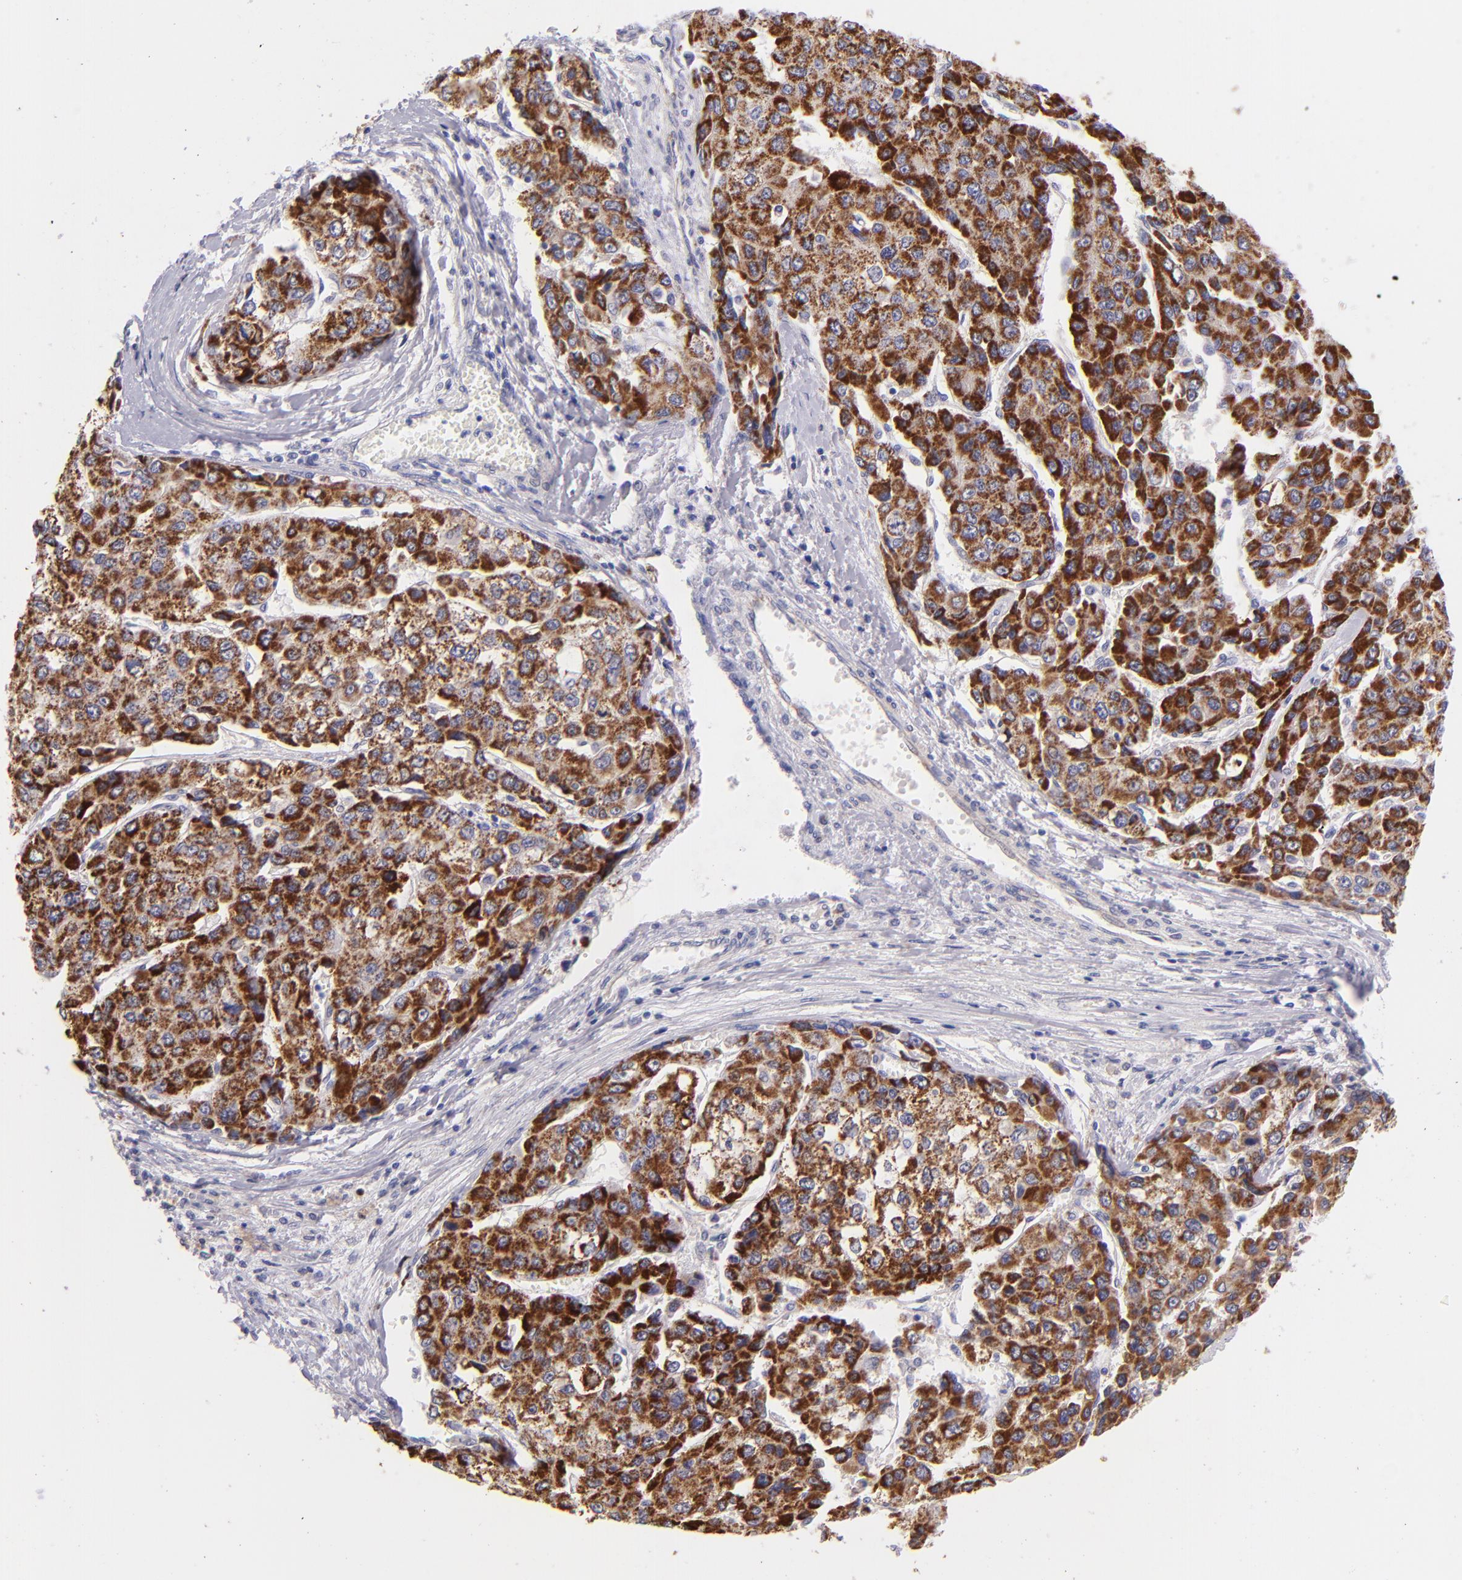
{"staining": {"intensity": "strong", "quantity": ">75%", "location": "cytoplasmic/membranous"}, "tissue": "liver cancer", "cell_type": "Tumor cells", "image_type": "cancer", "snomed": [{"axis": "morphology", "description": "Carcinoma, Hepatocellular, NOS"}, {"axis": "topography", "description": "Liver"}], "caption": "Strong cytoplasmic/membranous expression is identified in approximately >75% of tumor cells in hepatocellular carcinoma (liver). (DAB = brown stain, brightfield microscopy at high magnification).", "gene": "SH2D4A", "patient": {"sex": "female", "age": 66}}